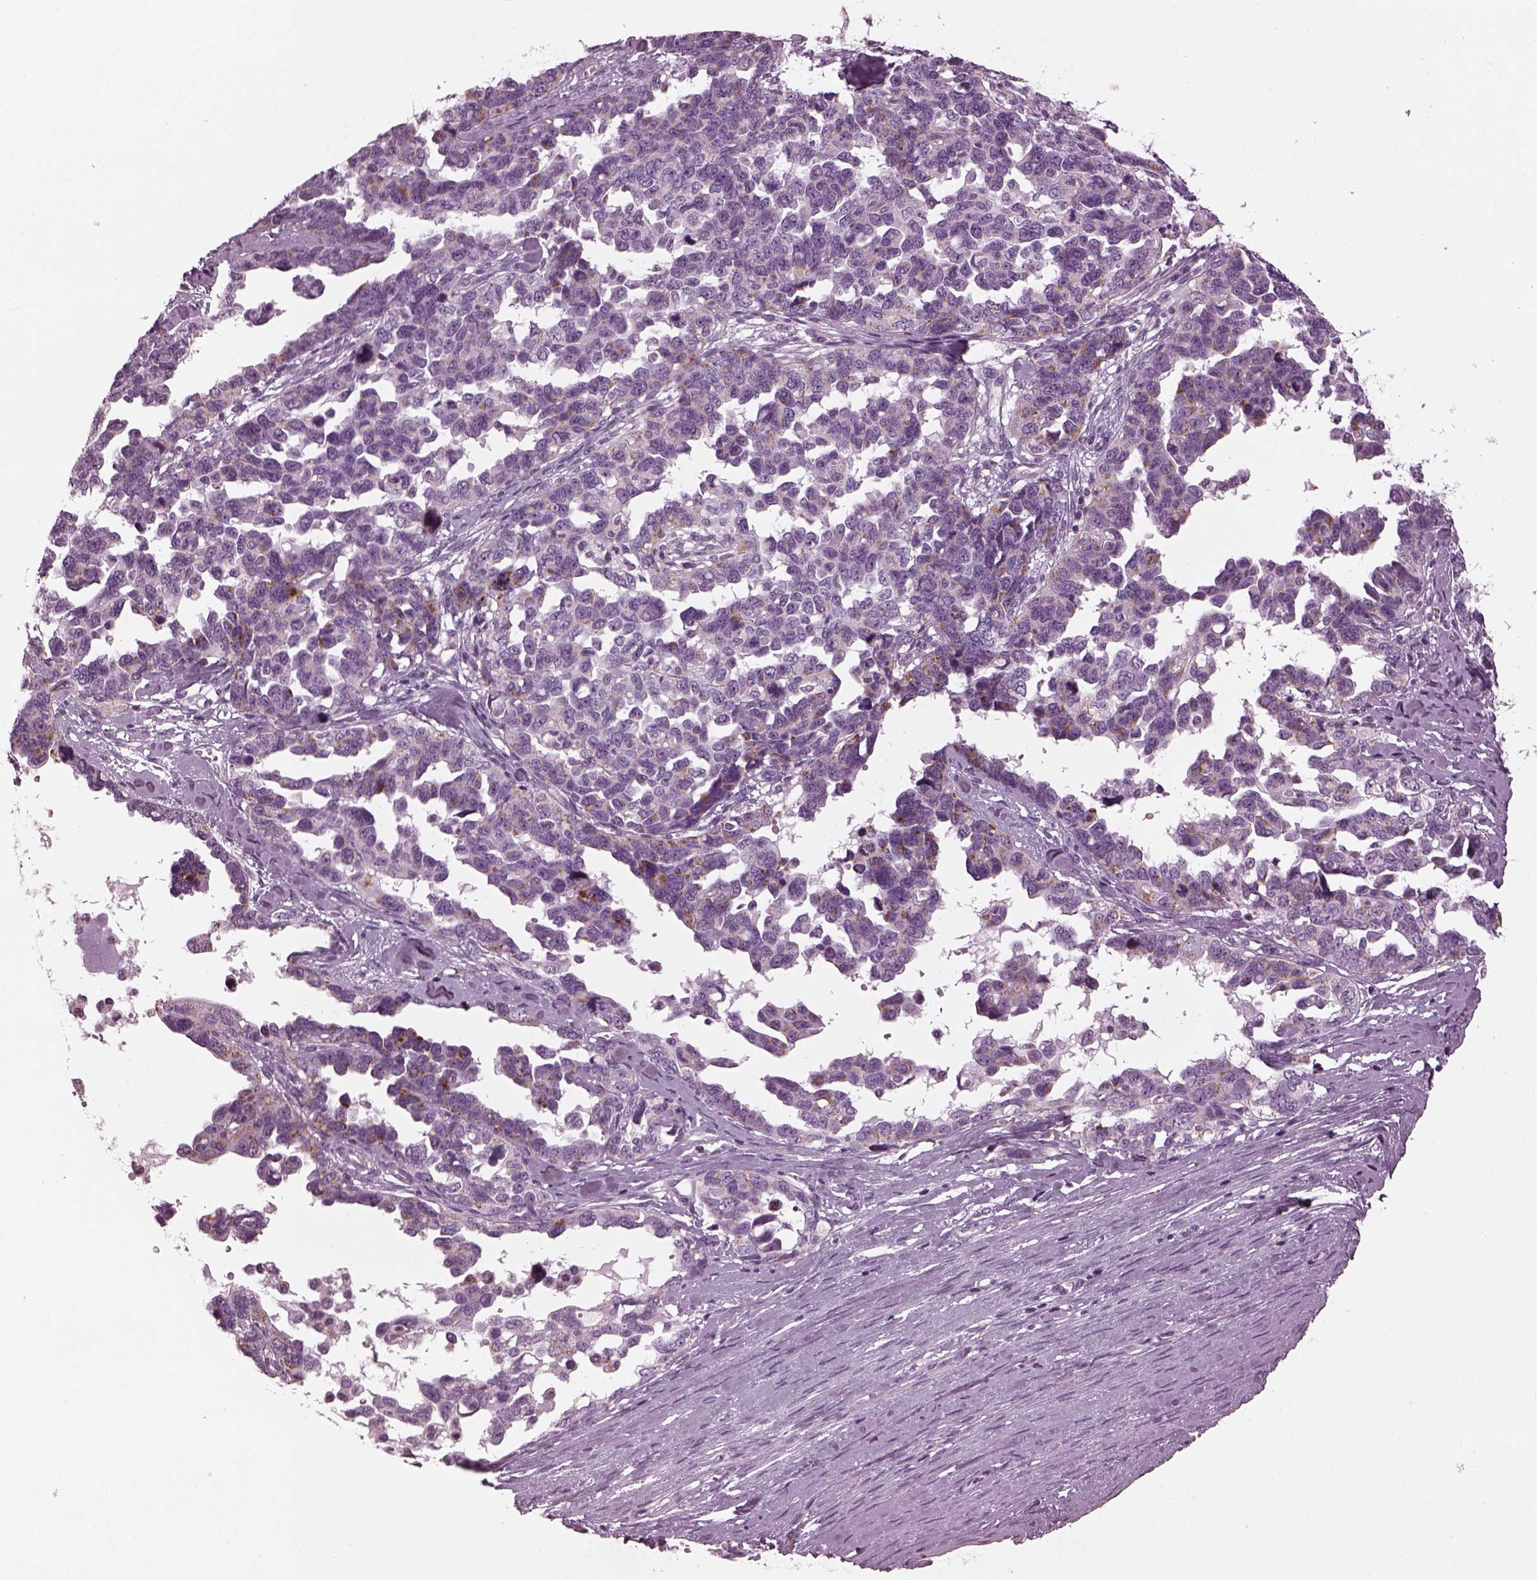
{"staining": {"intensity": "strong", "quantity": "<25%", "location": "cytoplasmic/membranous"}, "tissue": "ovarian cancer", "cell_type": "Tumor cells", "image_type": "cancer", "snomed": [{"axis": "morphology", "description": "Cystadenocarcinoma, serous, NOS"}, {"axis": "topography", "description": "Ovary"}], "caption": "Serous cystadenocarcinoma (ovarian) stained with a brown dye reveals strong cytoplasmic/membranous positive staining in approximately <25% of tumor cells.", "gene": "RIMS2", "patient": {"sex": "female", "age": 69}}